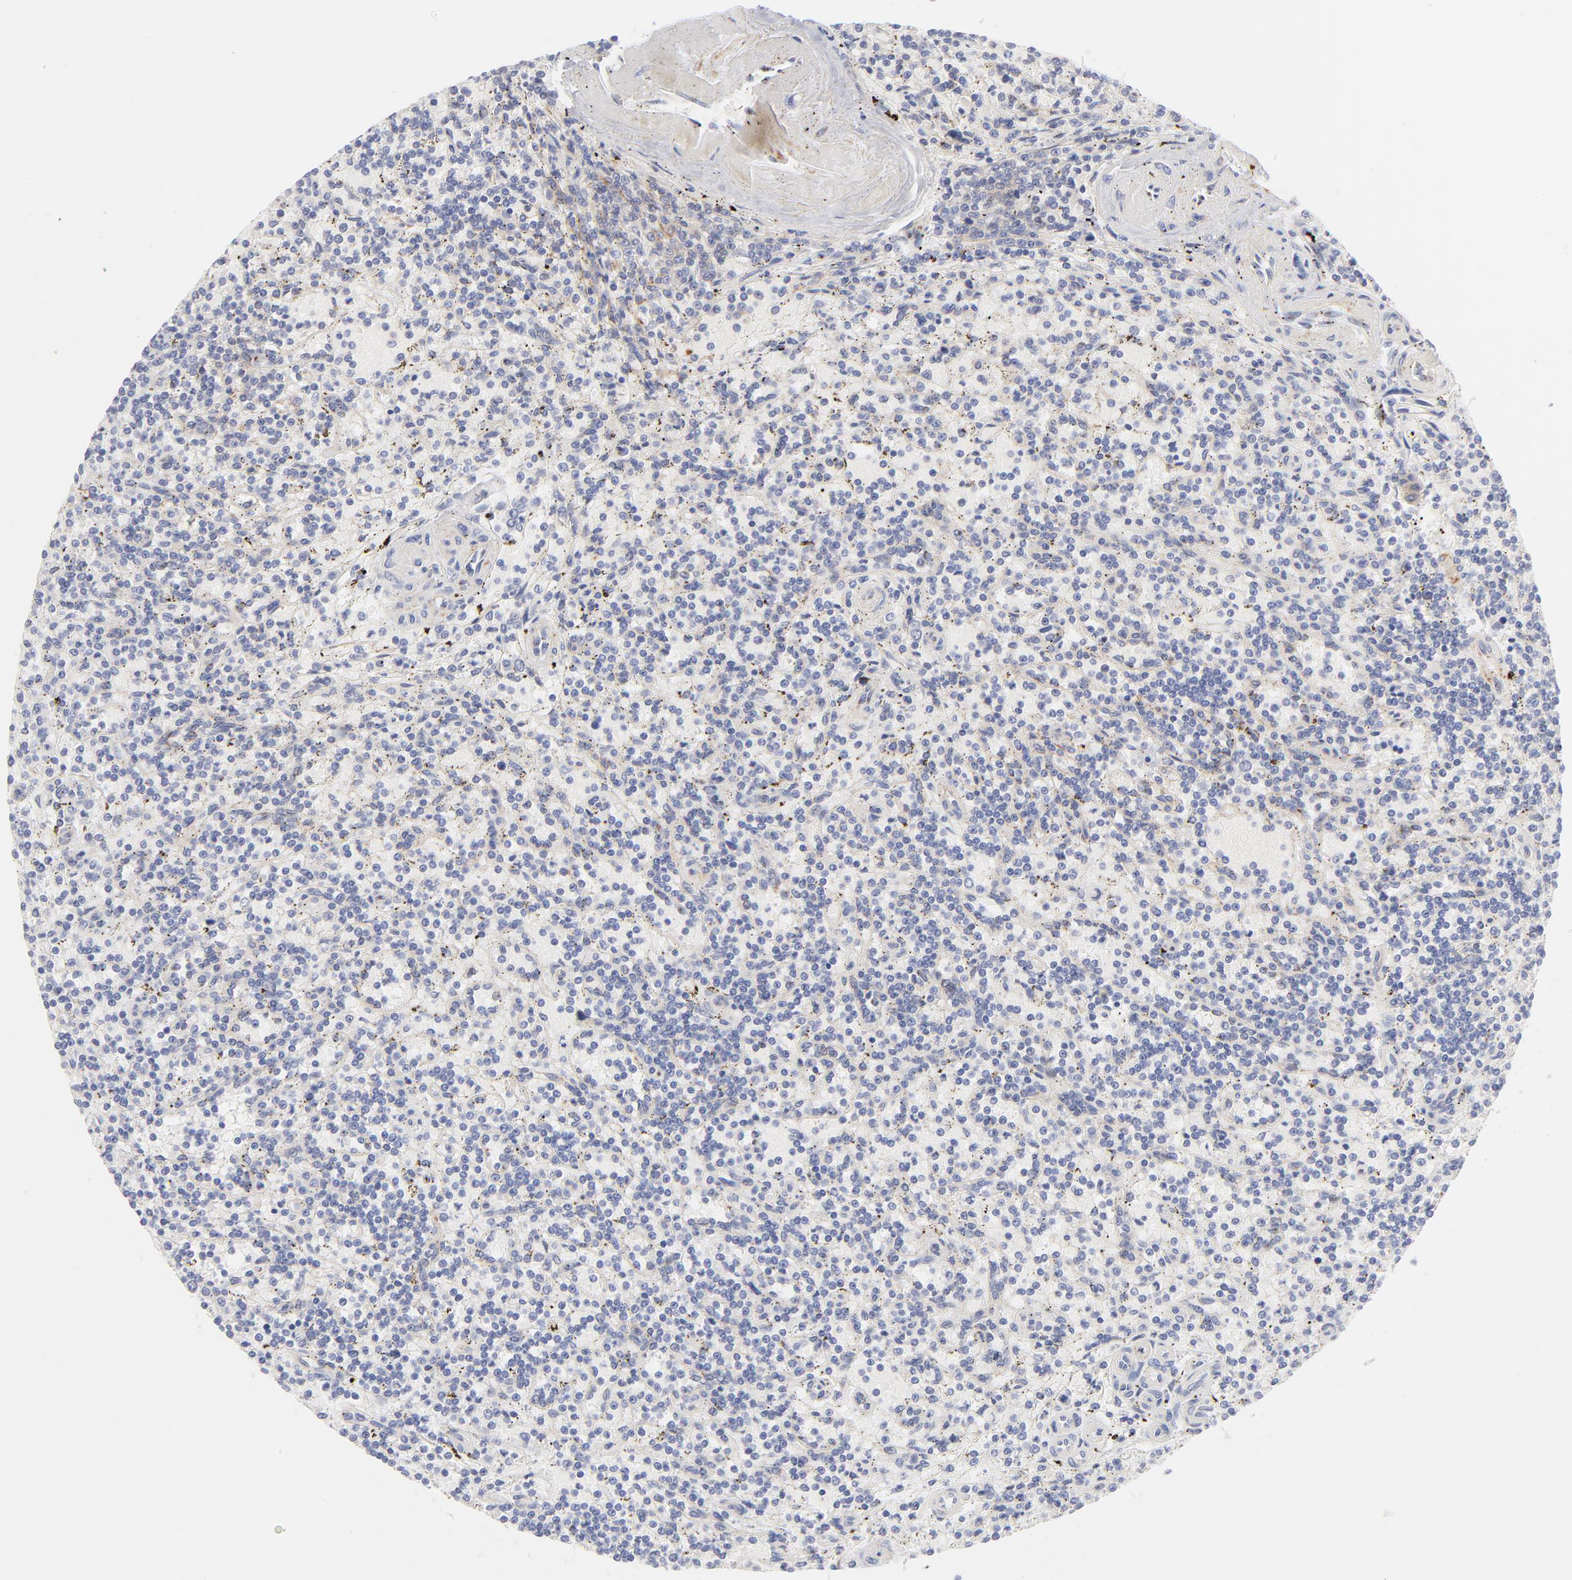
{"staining": {"intensity": "weak", "quantity": "<25%", "location": "cytoplasmic/membranous"}, "tissue": "lymphoma", "cell_type": "Tumor cells", "image_type": "cancer", "snomed": [{"axis": "morphology", "description": "Malignant lymphoma, non-Hodgkin's type, Low grade"}, {"axis": "topography", "description": "Spleen"}], "caption": "This micrograph is of malignant lymphoma, non-Hodgkin's type (low-grade) stained with immunohistochemistry to label a protein in brown with the nuclei are counter-stained blue. There is no expression in tumor cells.", "gene": "ACTA2", "patient": {"sex": "male", "age": 73}}